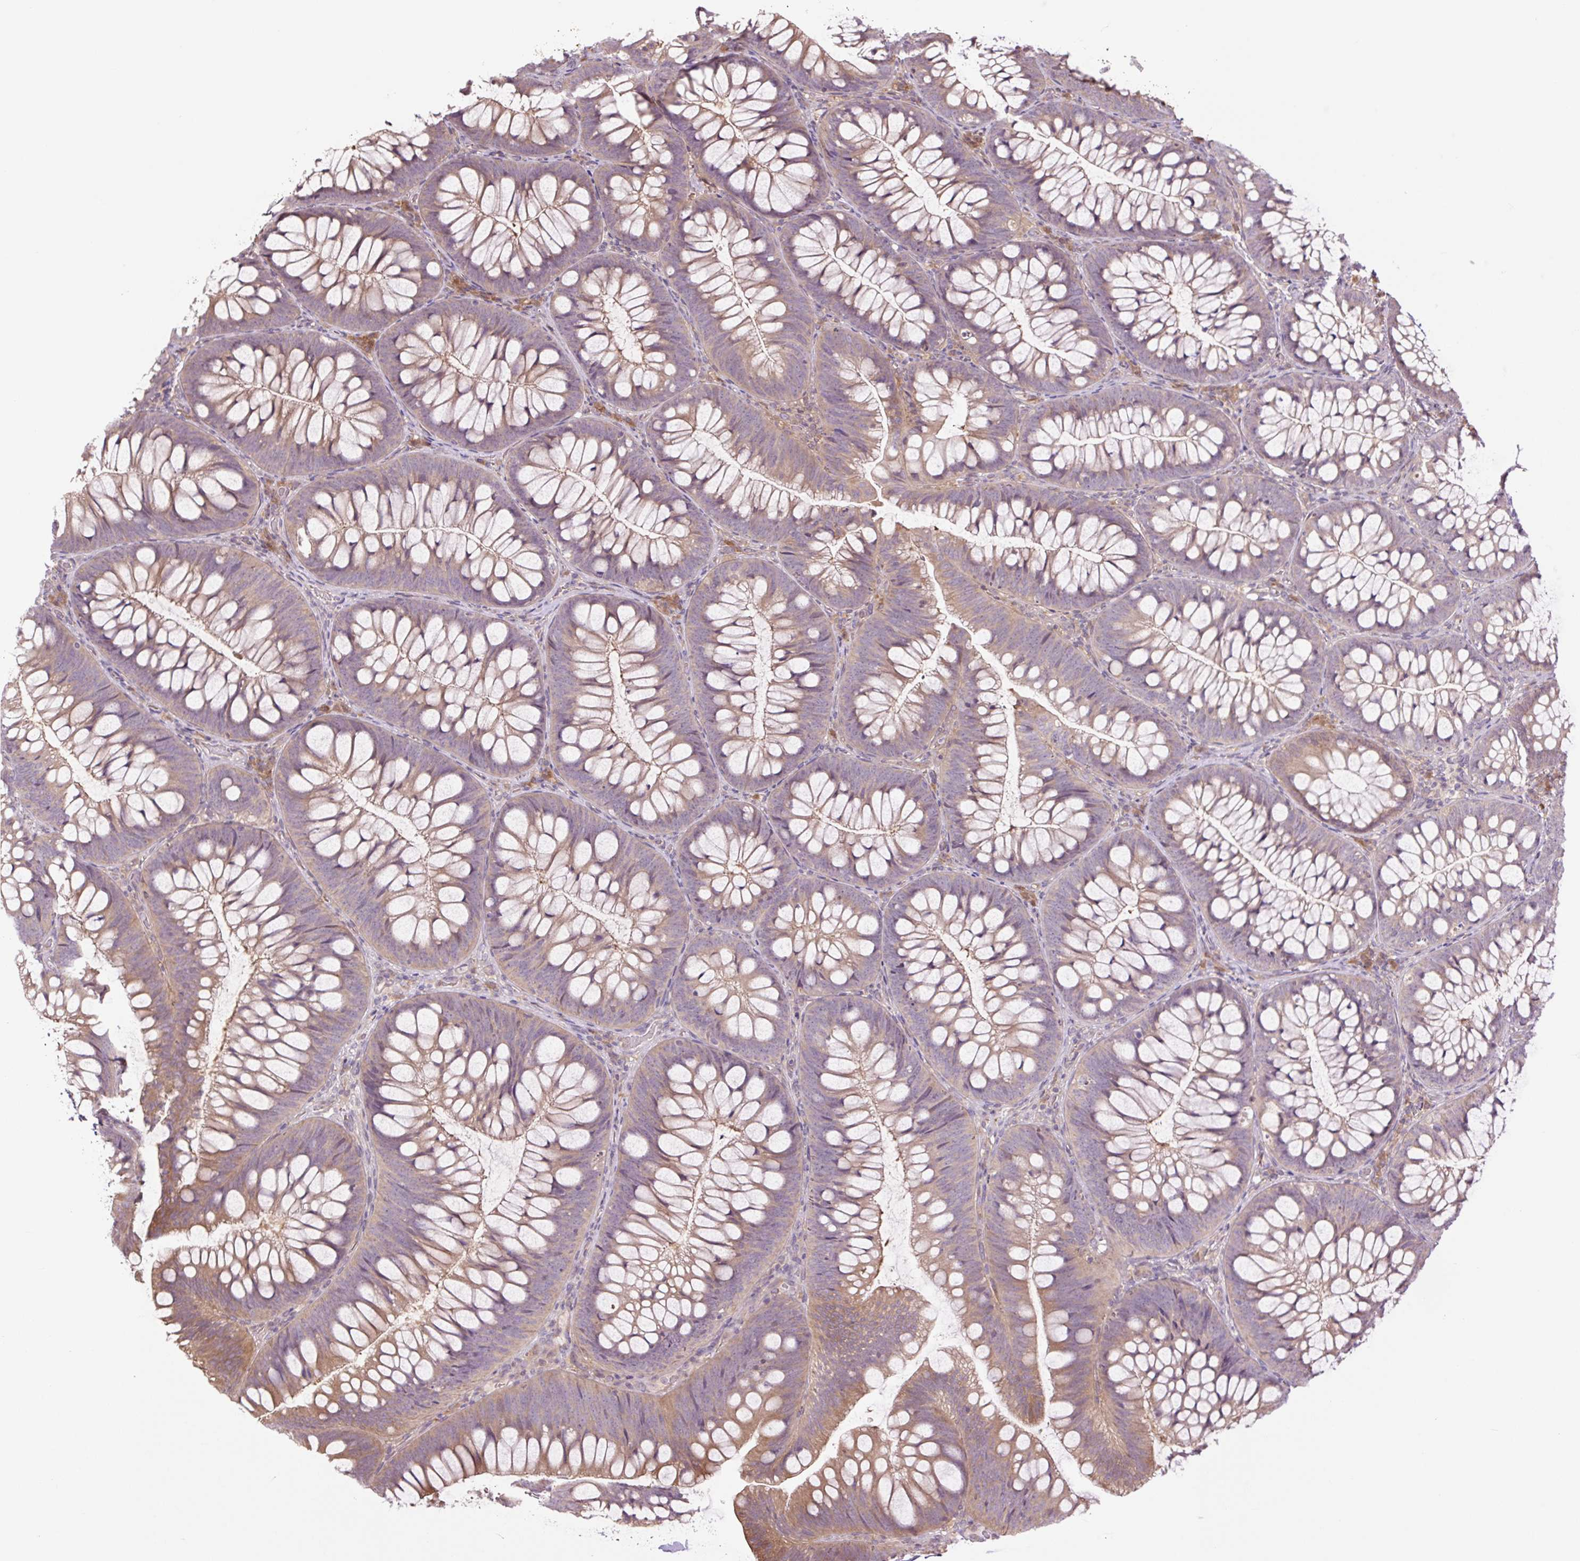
{"staining": {"intensity": "moderate", "quantity": "25%-75%", "location": "cytoplasmic/membranous,nuclear"}, "tissue": "colon", "cell_type": "Glandular cells", "image_type": "normal", "snomed": [{"axis": "morphology", "description": "Normal tissue, NOS"}, {"axis": "morphology", "description": "Adenoma, NOS"}, {"axis": "topography", "description": "Soft tissue"}, {"axis": "topography", "description": "Colon"}], "caption": "DAB immunohistochemical staining of unremarkable colon shows moderate cytoplasmic/membranous,nuclear protein staining in approximately 25%-75% of glandular cells.", "gene": "TPT1", "patient": {"sex": "male", "age": 47}}